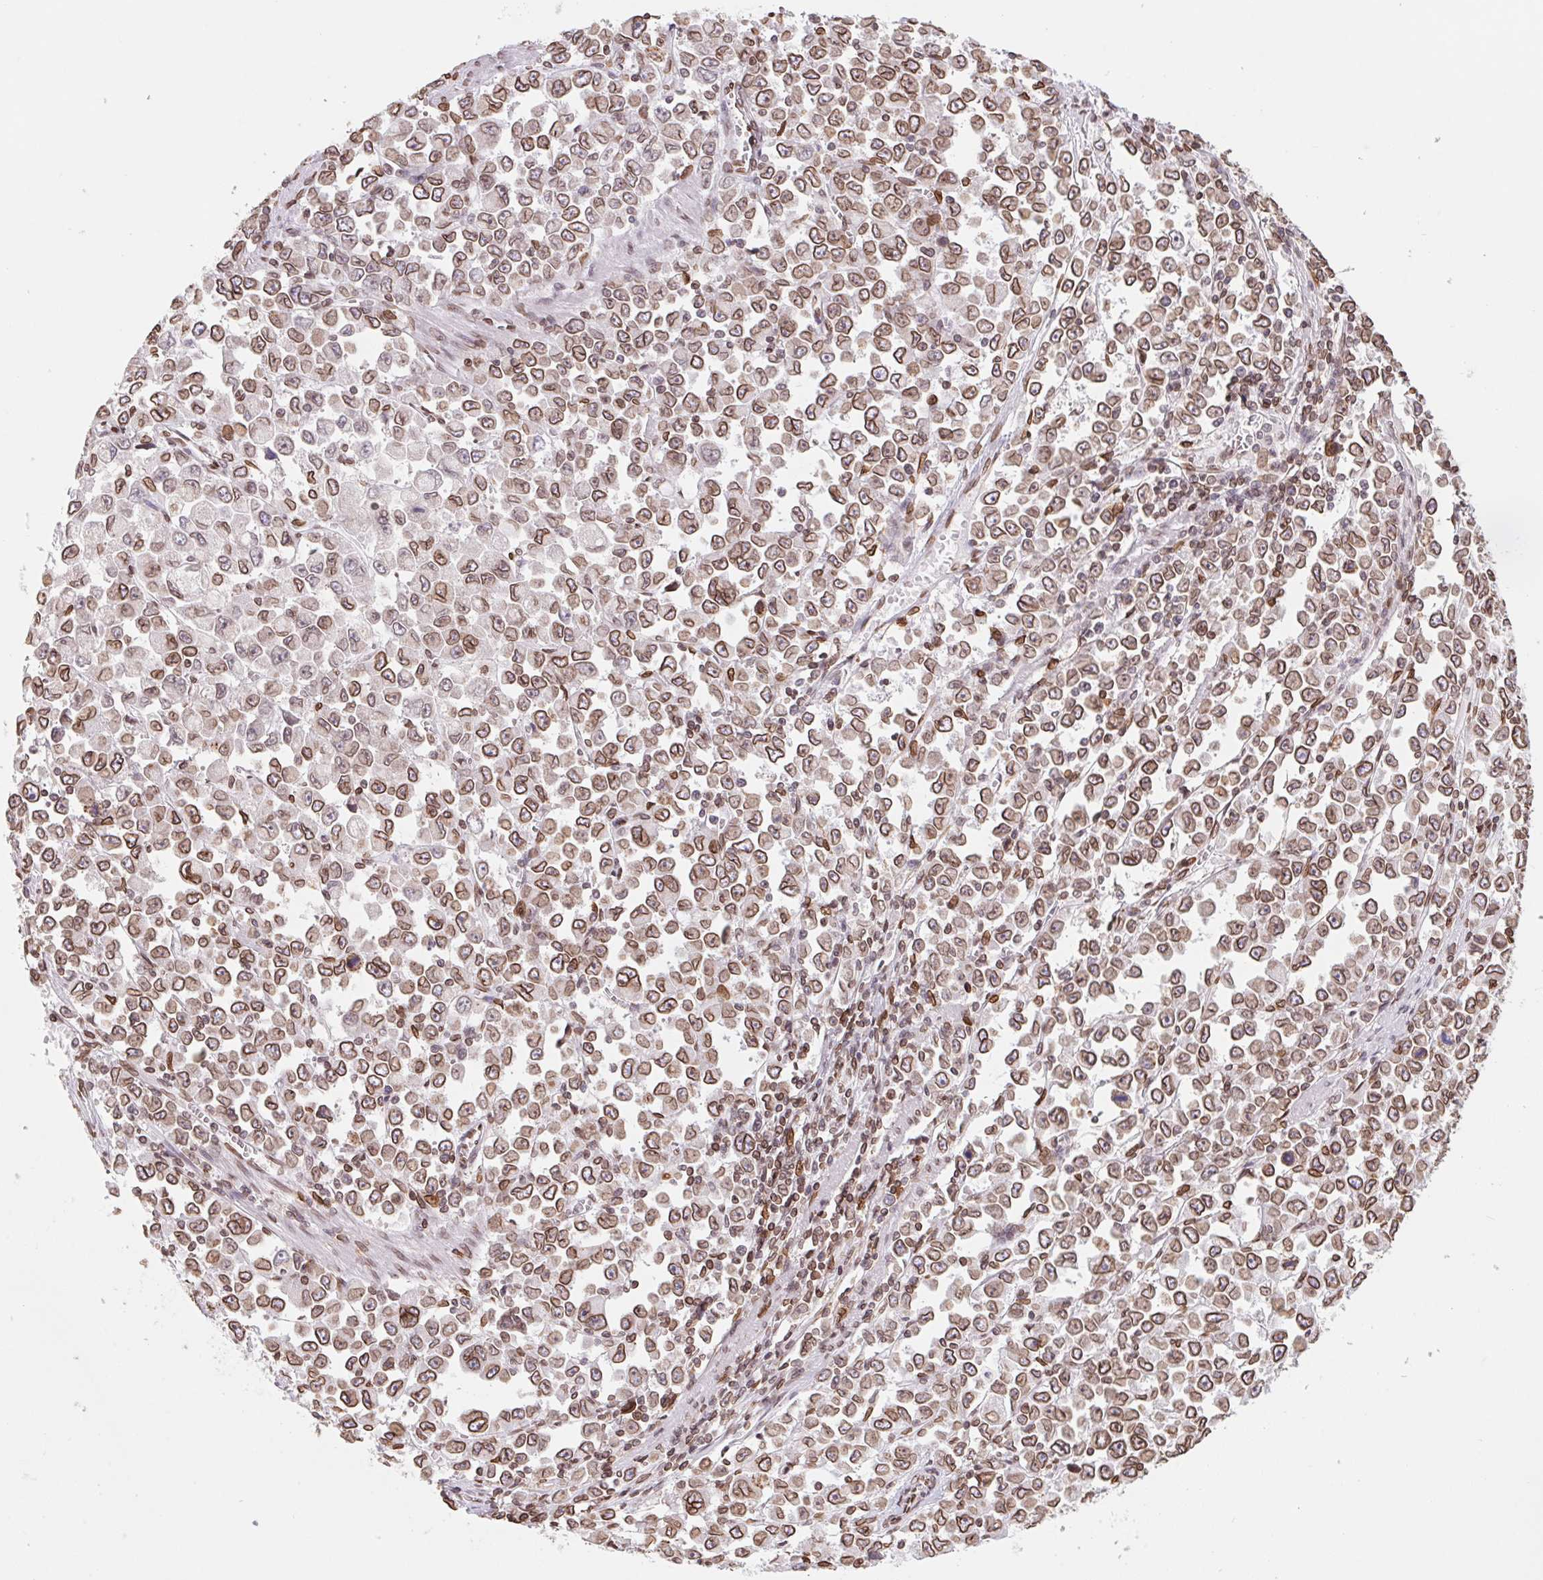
{"staining": {"intensity": "strong", "quantity": ">75%", "location": "cytoplasmic/membranous,nuclear"}, "tissue": "stomach cancer", "cell_type": "Tumor cells", "image_type": "cancer", "snomed": [{"axis": "morphology", "description": "Adenocarcinoma, NOS"}, {"axis": "topography", "description": "Stomach, upper"}], "caption": "A high-resolution image shows immunohistochemistry staining of stomach adenocarcinoma, which displays strong cytoplasmic/membranous and nuclear positivity in approximately >75% of tumor cells.", "gene": "LMNB2", "patient": {"sex": "male", "age": 70}}